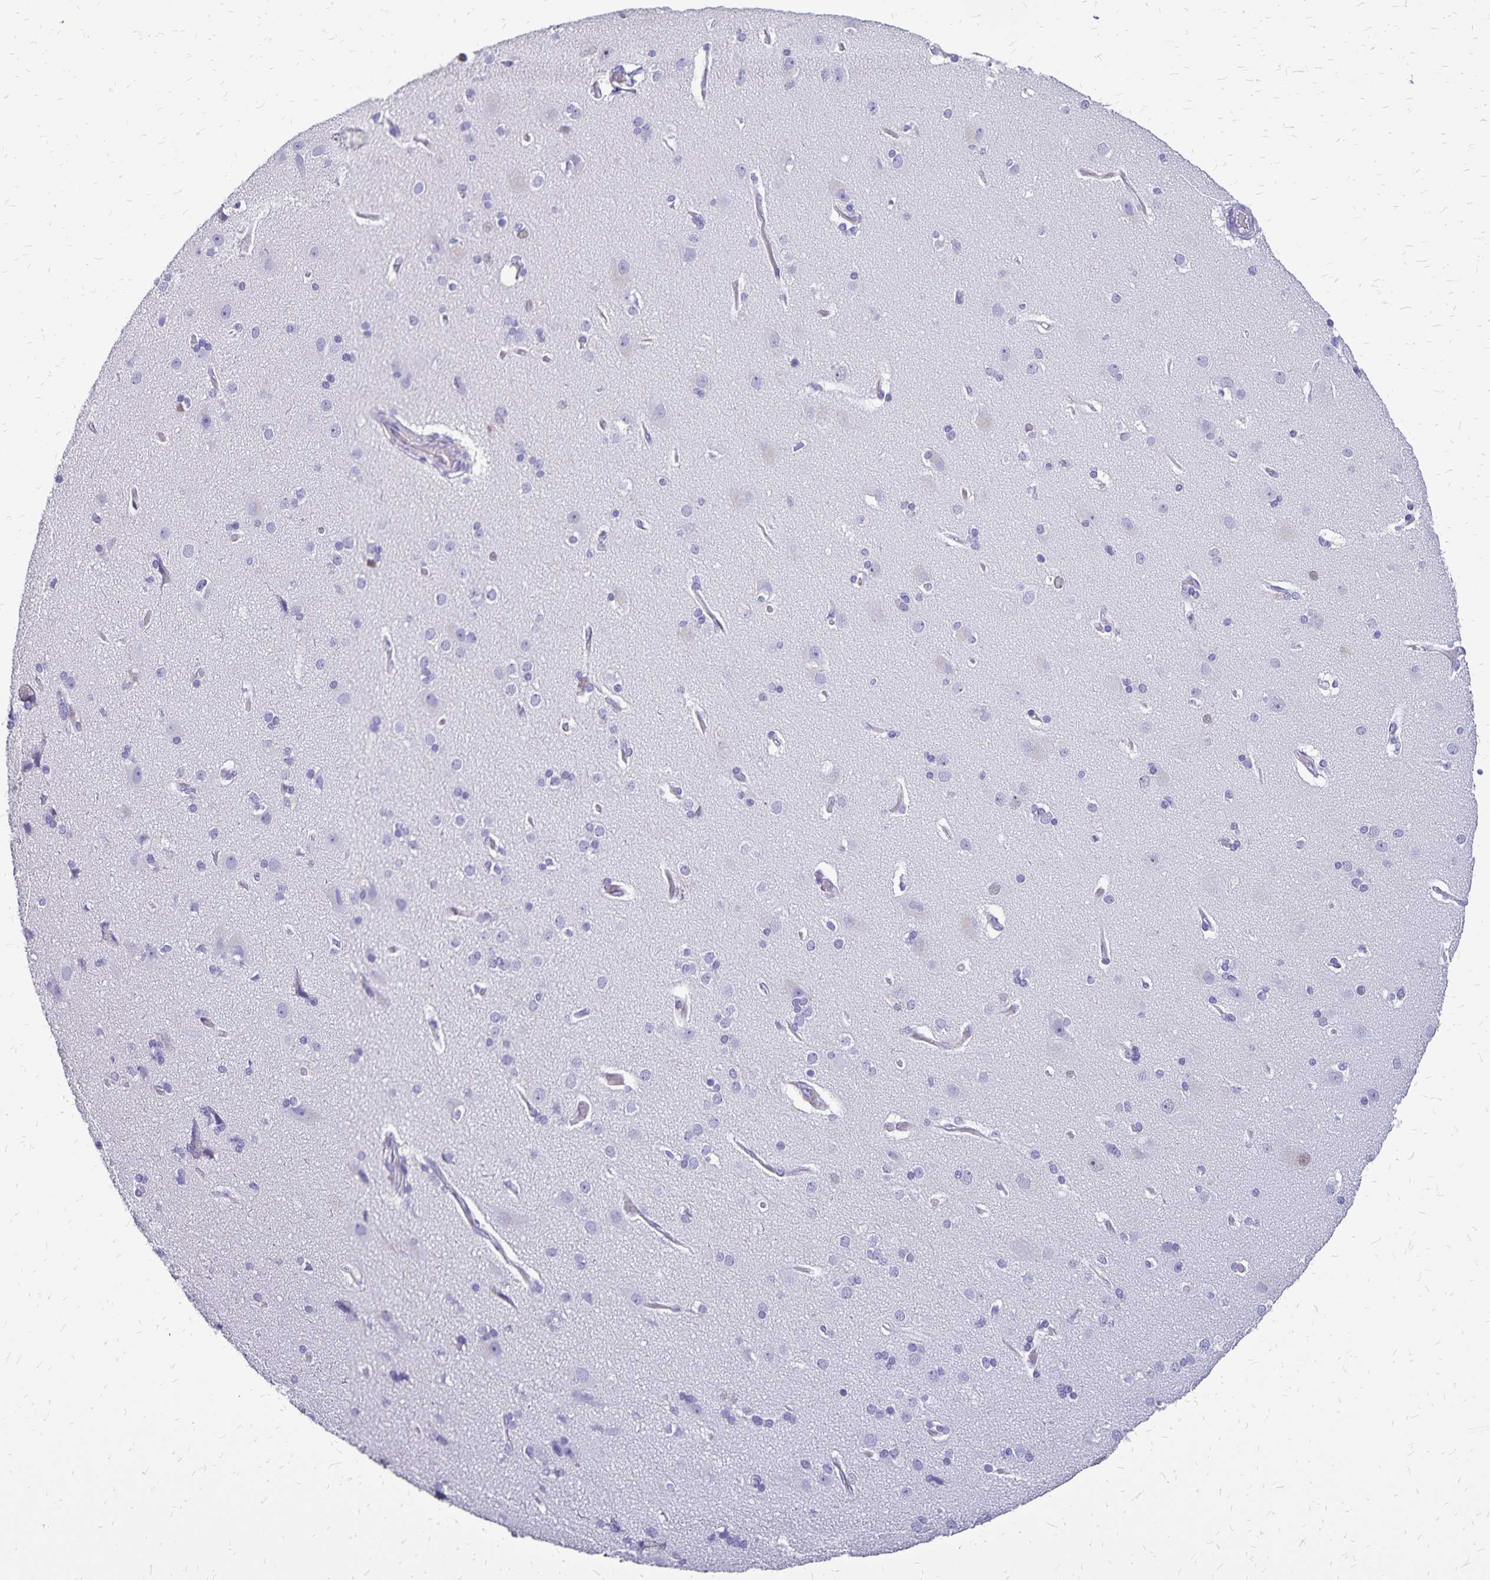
{"staining": {"intensity": "negative", "quantity": "none", "location": "none"}, "tissue": "cerebral cortex", "cell_type": "Endothelial cells", "image_type": "normal", "snomed": [{"axis": "morphology", "description": "Normal tissue, NOS"}, {"axis": "morphology", "description": "Glioma, malignant, High grade"}, {"axis": "topography", "description": "Cerebral cortex"}], "caption": "This is a histopathology image of immunohistochemistry (IHC) staining of normal cerebral cortex, which shows no staining in endothelial cells.", "gene": "HMGB3", "patient": {"sex": "male", "age": 71}}